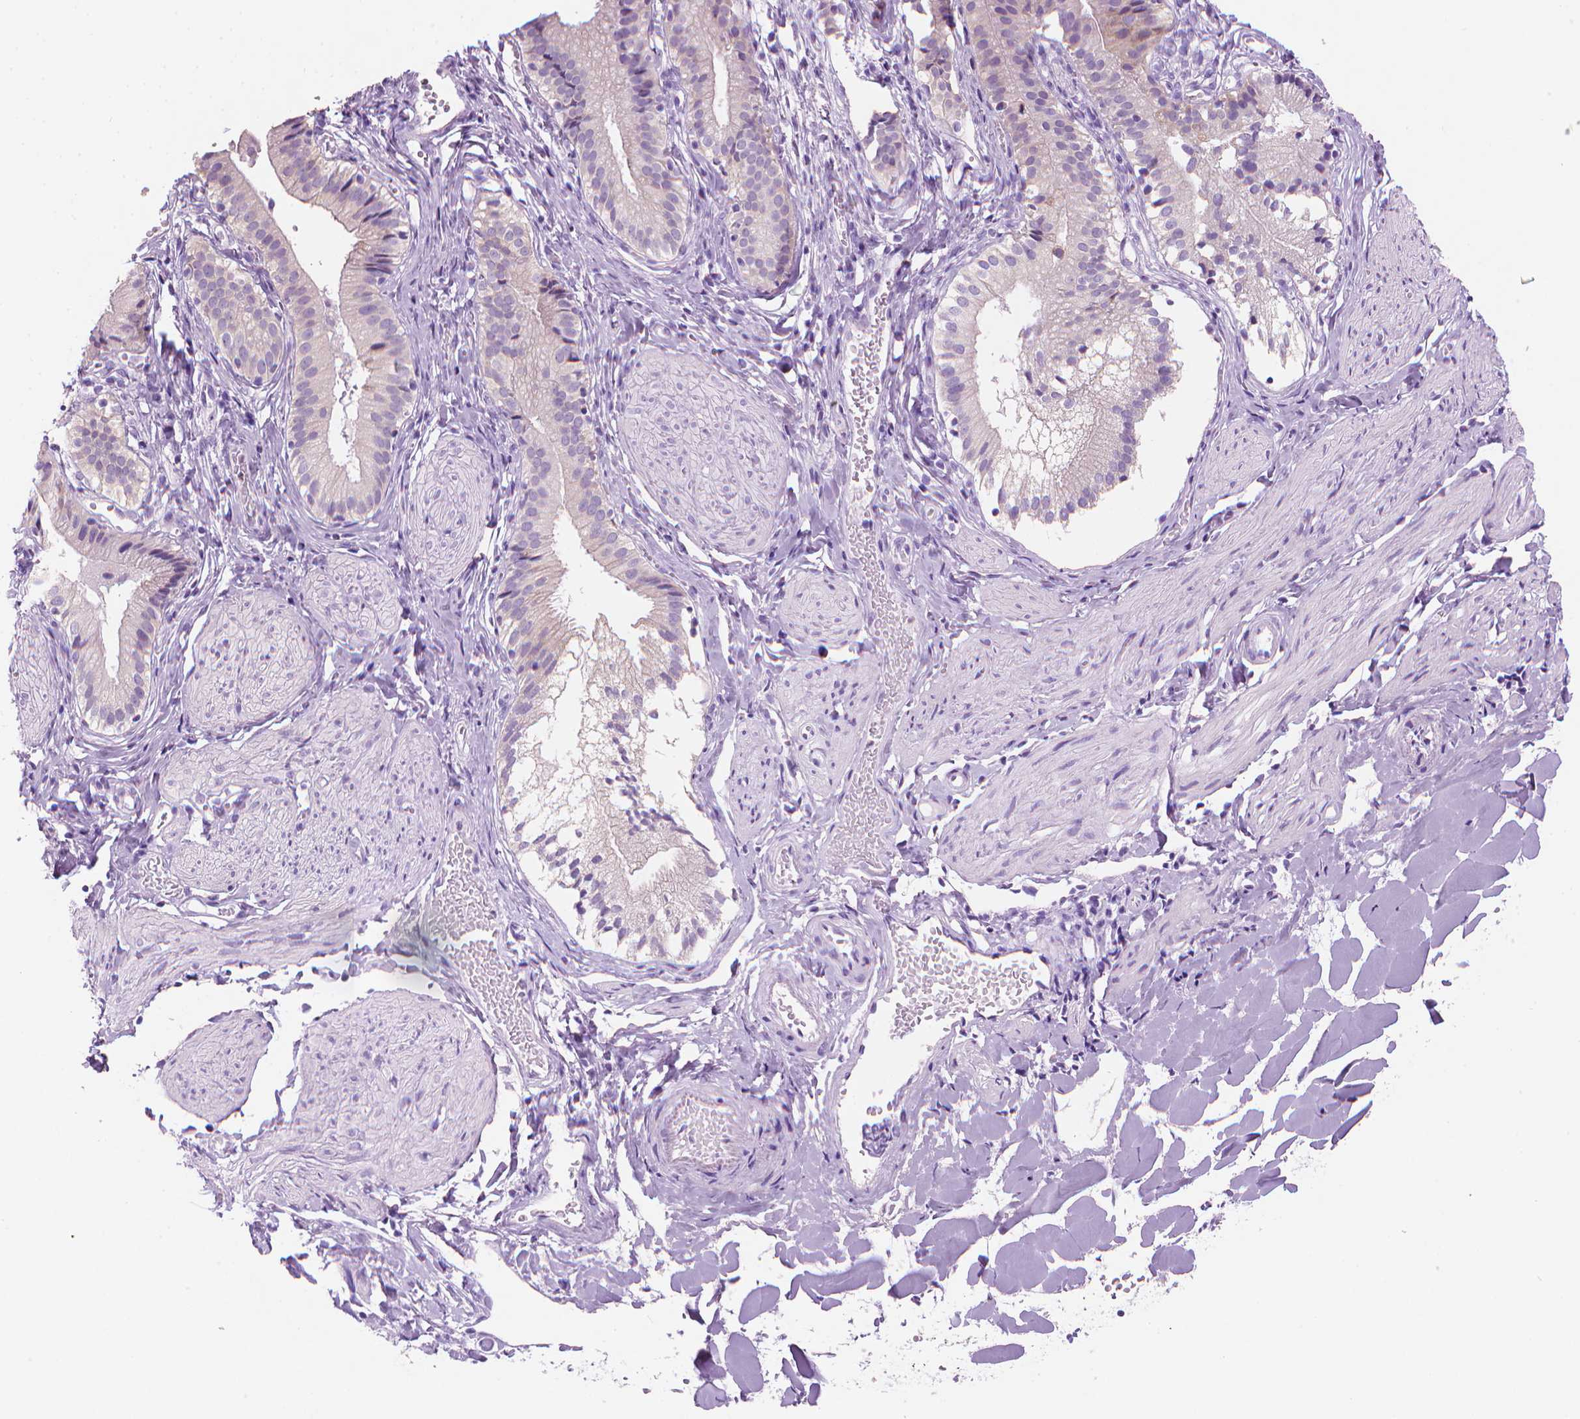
{"staining": {"intensity": "negative", "quantity": "none", "location": "none"}, "tissue": "gallbladder", "cell_type": "Glandular cells", "image_type": "normal", "snomed": [{"axis": "morphology", "description": "Normal tissue, NOS"}, {"axis": "topography", "description": "Gallbladder"}], "caption": "Immunohistochemistry (IHC) of unremarkable human gallbladder demonstrates no positivity in glandular cells. The staining was performed using DAB to visualize the protein expression in brown, while the nuclei were stained in blue with hematoxylin (Magnification: 20x).", "gene": "TTC29", "patient": {"sex": "female", "age": 47}}